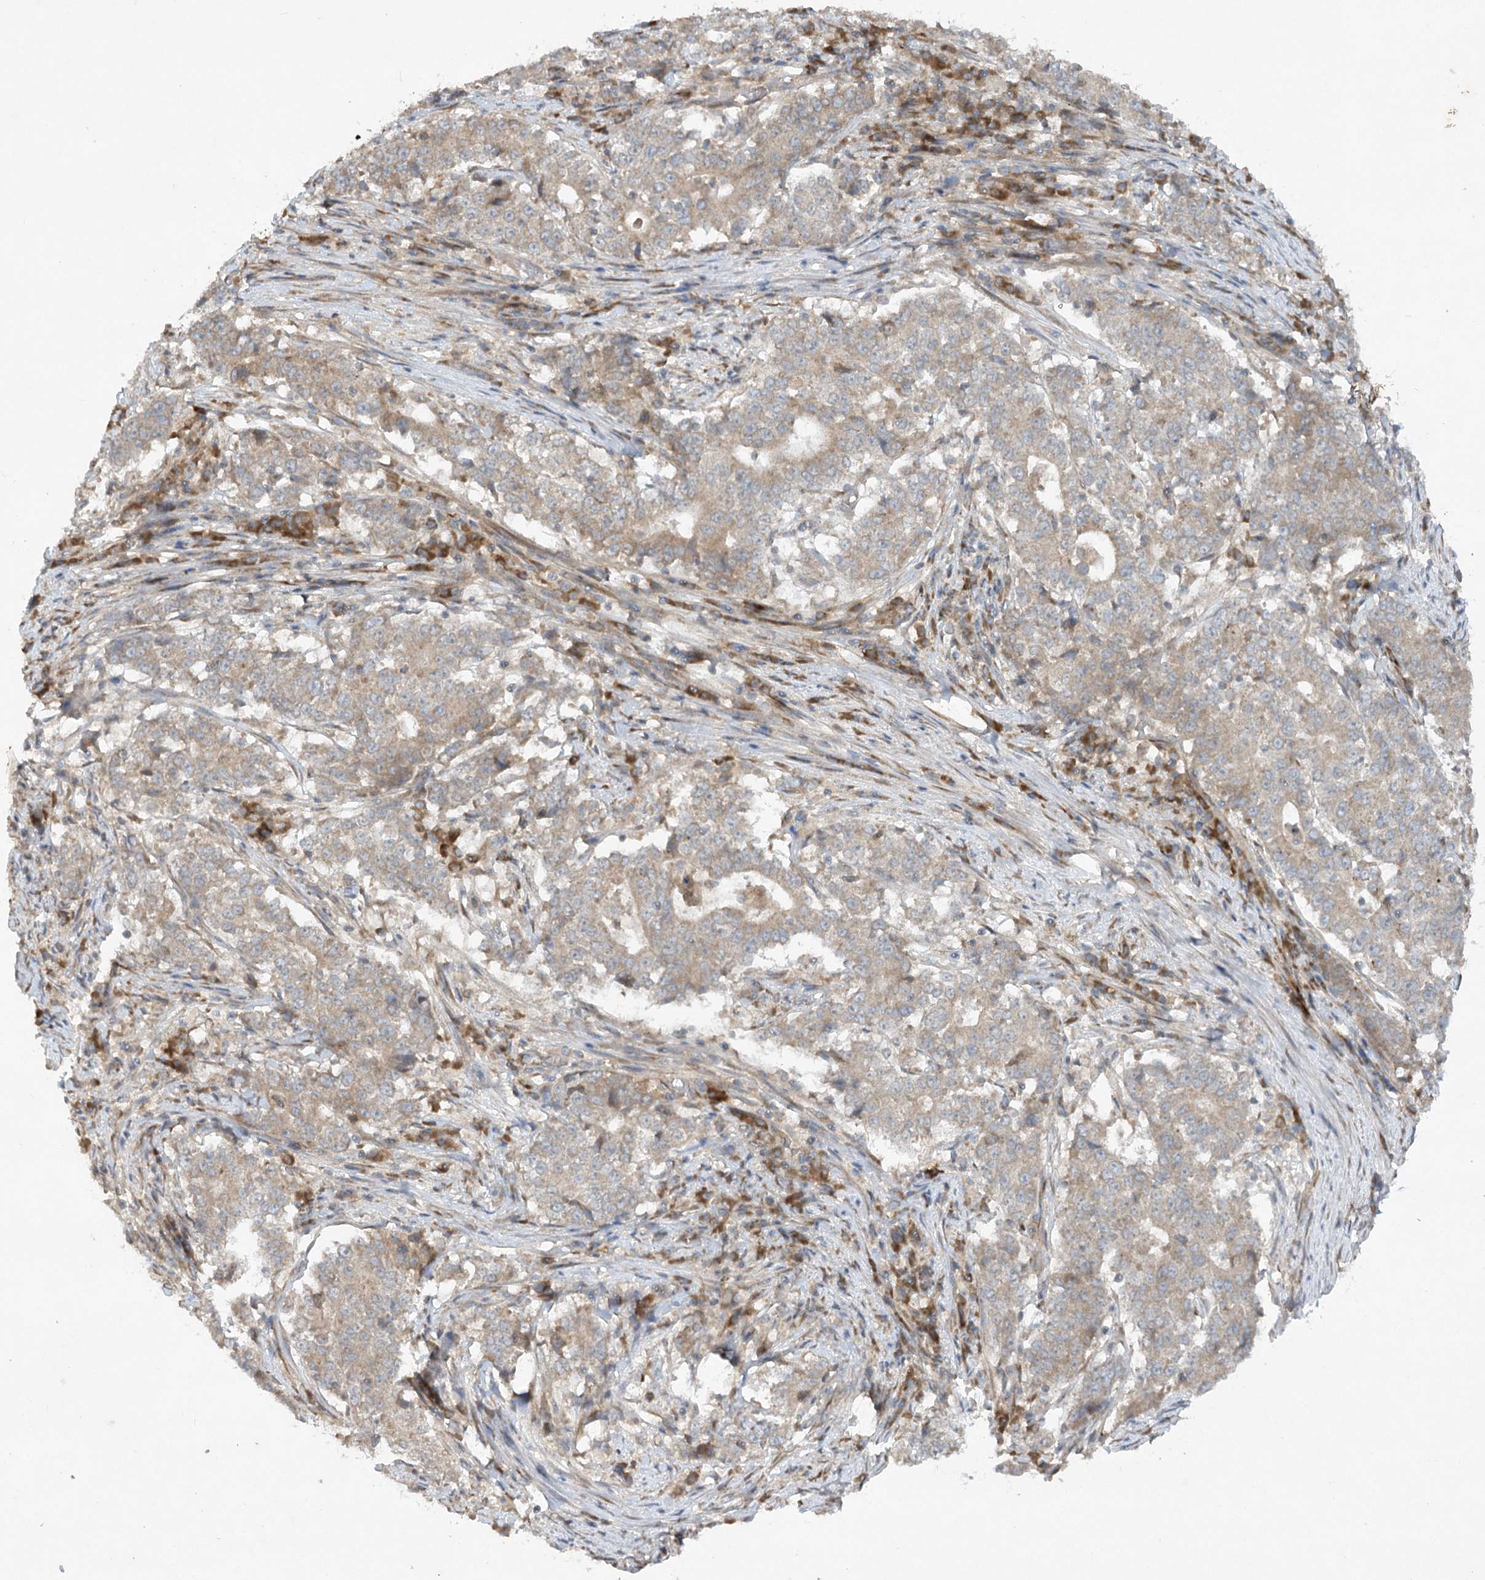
{"staining": {"intensity": "weak", "quantity": ">75%", "location": "cytoplasmic/membranous"}, "tissue": "stomach cancer", "cell_type": "Tumor cells", "image_type": "cancer", "snomed": [{"axis": "morphology", "description": "Adenocarcinoma, NOS"}, {"axis": "topography", "description": "Stomach"}], "caption": "Brown immunohistochemical staining in human stomach adenocarcinoma displays weak cytoplasmic/membranous staining in about >75% of tumor cells.", "gene": "TRAF3IP1", "patient": {"sex": "male", "age": 59}}